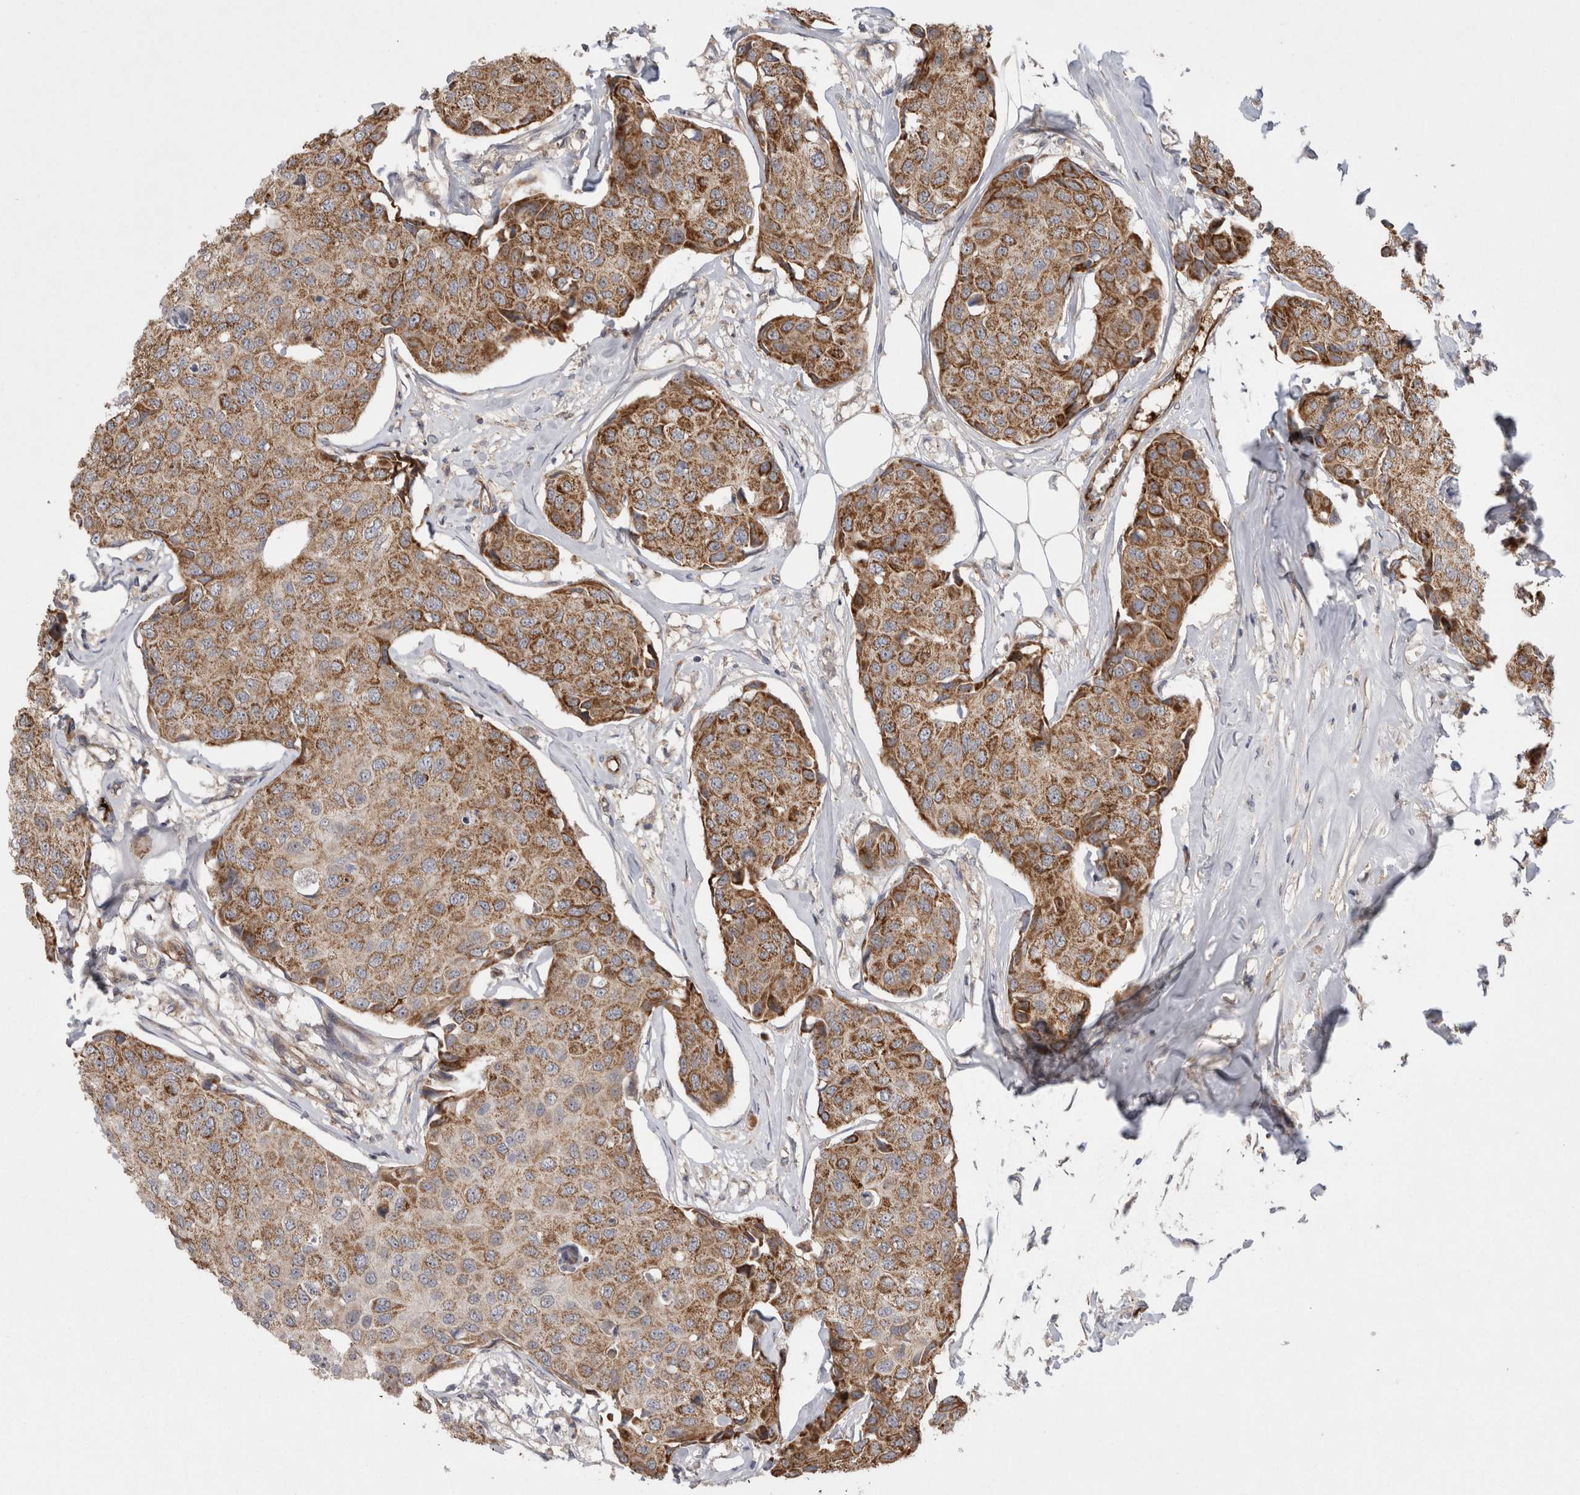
{"staining": {"intensity": "strong", "quantity": ">75%", "location": "cytoplasmic/membranous"}, "tissue": "breast cancer", "cell_type": "Tumor cells", "image_type": "cancer", "snomed": [{"axis": "morphology", "description": "Duct carcinoma"}, {"axis": "topography", "description": "Breast"}], "caption": "Tumor cells display high levels of strong cytoplasmic/membranous positivity in approximately >75% of cells in human infiltrating ductal carcinoma (breast).", "gene": "DARS2", "patient": {"sex": "female", "age": 80}}